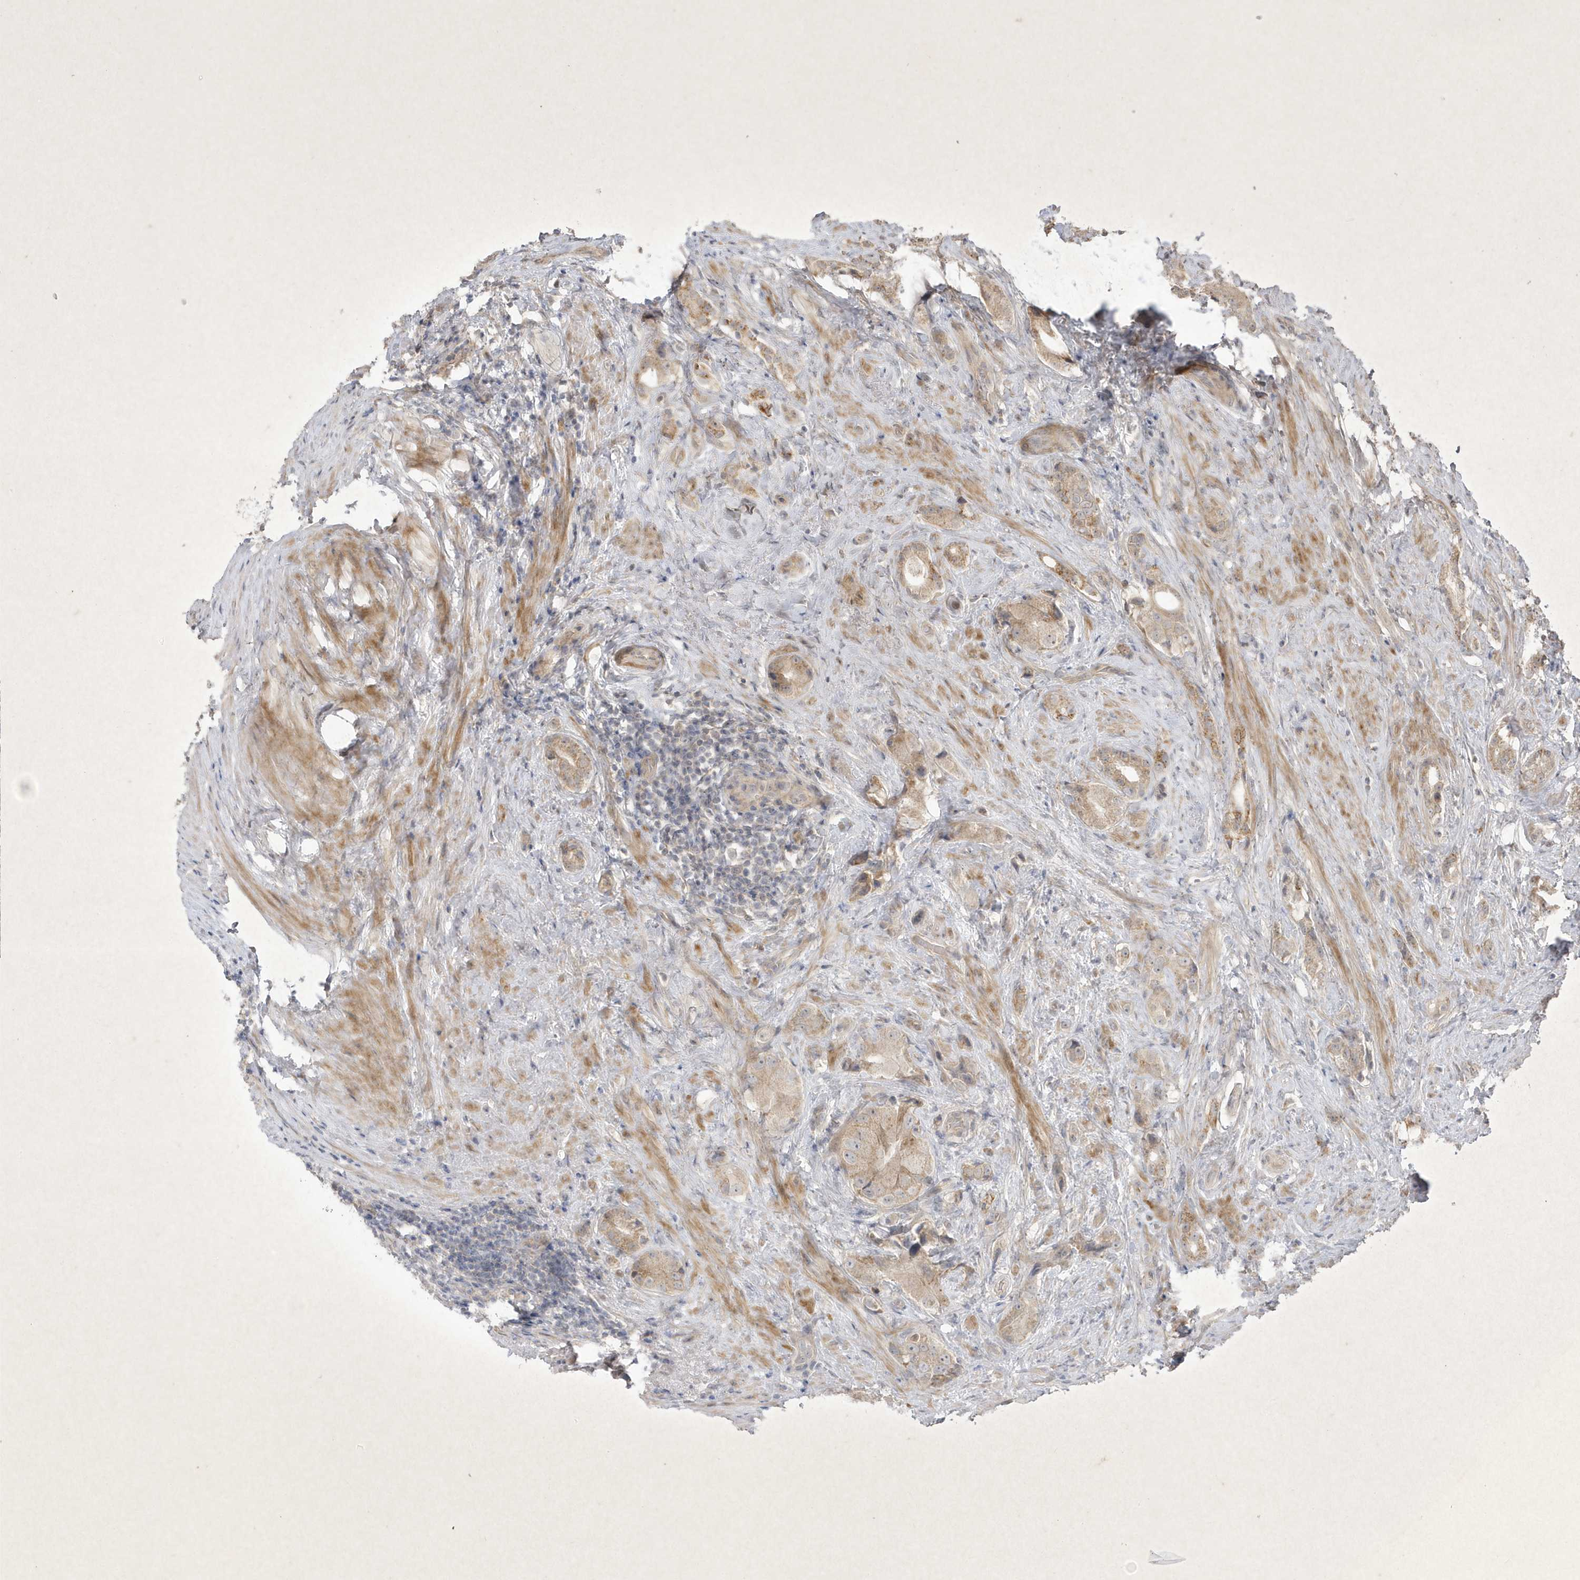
{"staining": {"intensity": "weak", "quantity": ">75%", "location": "cytoplasmic/membranous"}, "tissue": "prostate cancer", "cell_type": "Tumor cells", "image_type": "cancer", "snomed": [{"axis": "morphology", "description": "Adenocarcinoma, Low grade"}, {"axis": "topography", "description": "Prostate"}], "caption": "Immunohistochemical staining of human prostate cancer (adenocarcinoma (low-grade)) shows low levels of weak cytoplasmic/membranous protein positivity in approximately >75% of tumor cells.", "gene": "FAM83C", "patient": {"sex": "male", "age": 71}}